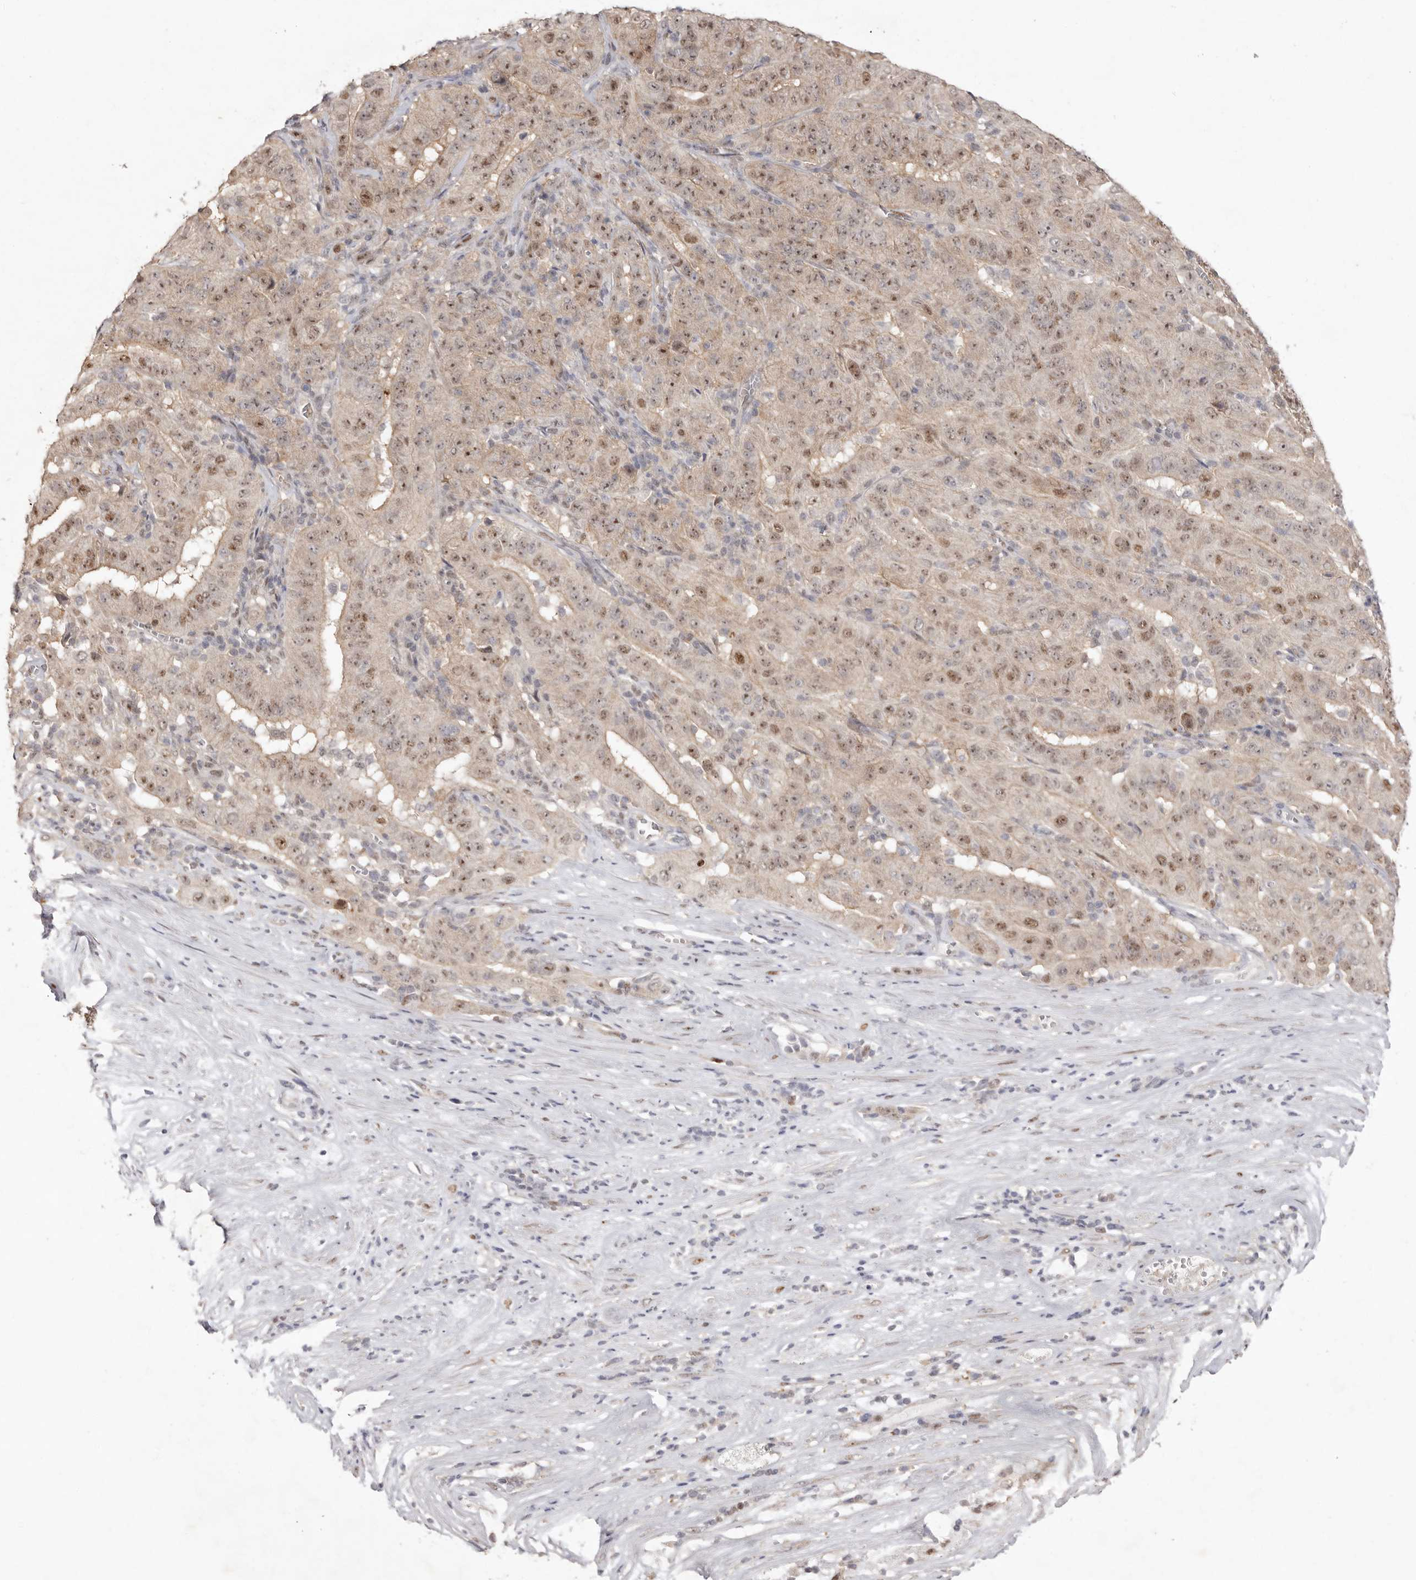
{"staining": {"intensity": "weak", "quantity": ">75%", "location": "cytoplasmic/membranous,nuclear"}, "tissue": "pancreatic cancer", "cell_type": "Tumor cells", "image_type": "cancer", "snomed": [{"axis": "morphology", "description": "Adenocarcinoma, NOS"}, {"axis": "topography", "description": "Pancreas"}], "caption": "A micrograph of human pancreatic cancer (adenocarcinoma) stained for a protein exhibits weak cytoplasmic/membranous and nuclear brown staining in tumor cells.", "gene": "TADA1", "patient": {"sex": "male", "age": 63}}